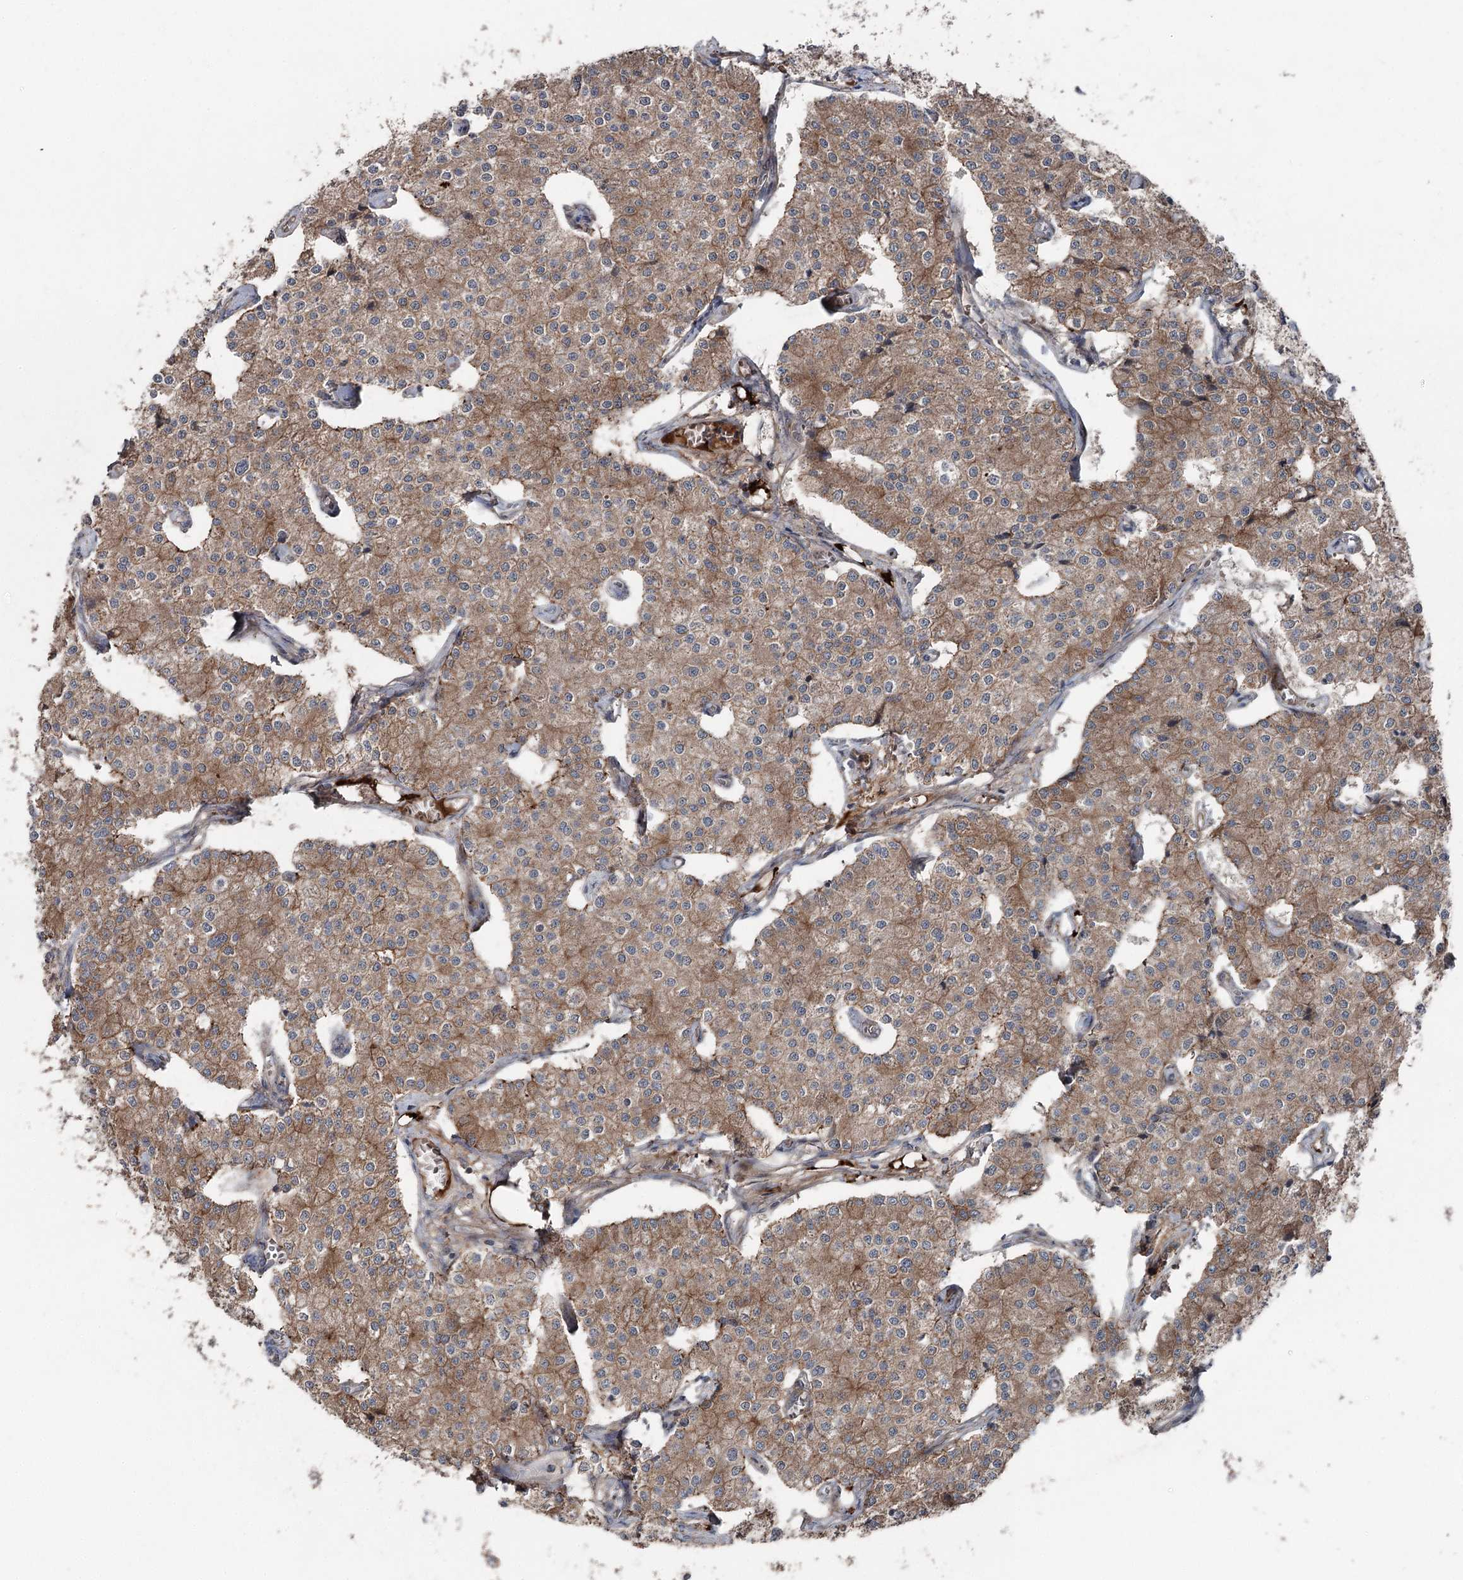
{"staining": {"intensity": "moderate", "quantity": ">75%", "location": "cytoplasmic/membranous"}, "tissue": "carcinoid", "cell_type": "Tumor cells", "image_type": "cancer", "snomed": [{"axis": "morphology", "description": "Carcinoid, malignant, NOS"}, {"axis": "topography", "description": "Colon"}], "caption": "About >75% of tumor cells in malignant carcinoid demonstrate moderate cytoplasmic/membranous protein expression as visualized by brown immunohistochemical staining.", "gene": "MAPK8IP2", "patient": {"sex": "female", "age": 52}}